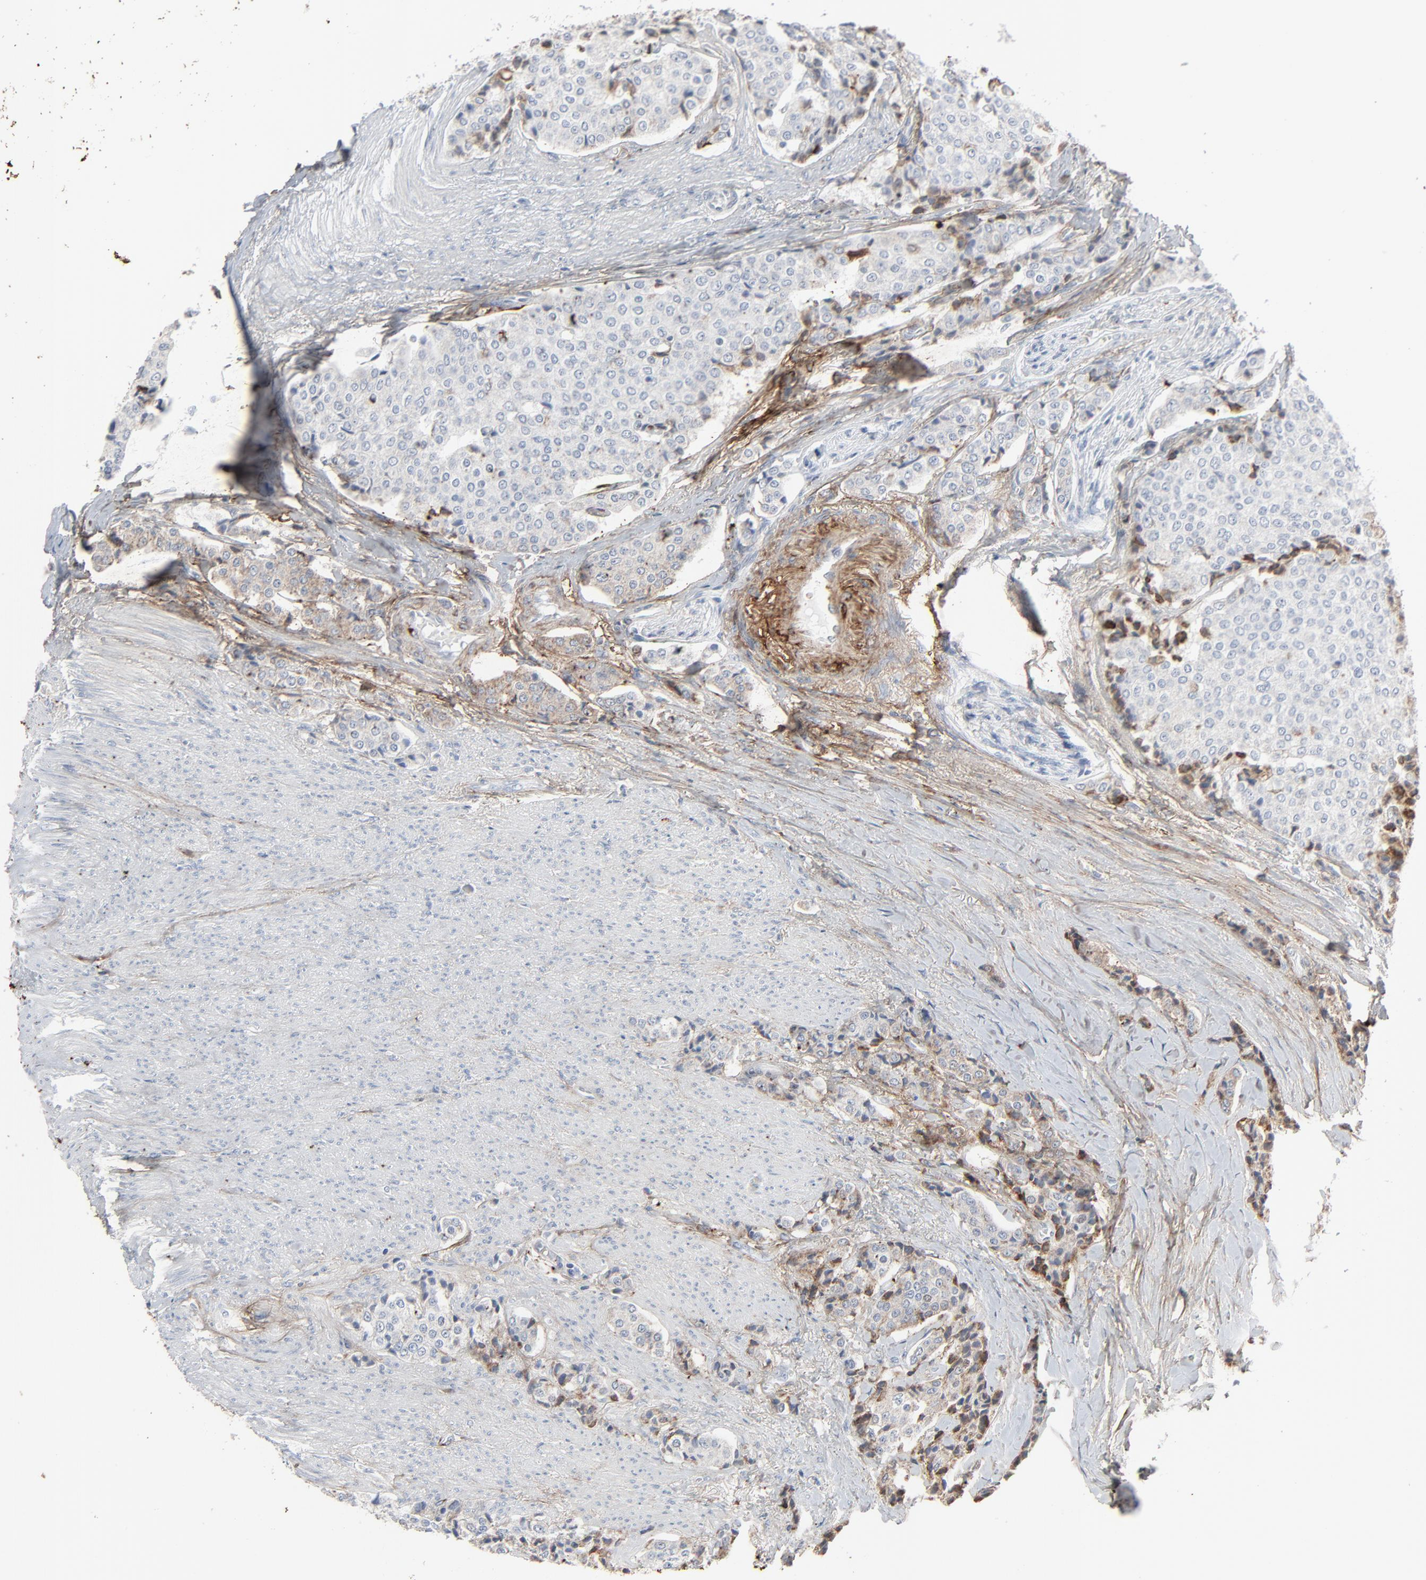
{"staining": {"intensity": "weak", "quantity": "<25%", "location": "cytoplasmic/membranous"}, "tissue": "carcinoid", "cell_type": "Tumor cells", "image_type": "cancer", "snomed": [{"axis": "morphology", "description": "Carcinoid, malignant, NOS"}, {"axis": "topography", "description": "Colon"}], "caption": "This photomicrograph is of carcinoid (malignant) stained with immunohistochemistry (IHC) to label a protein in brown with the nuclei are counter-stained blue. There is no staining in tumor cells.", "gene": "BGN", "patient": {"sex": "female", "age": 61}}